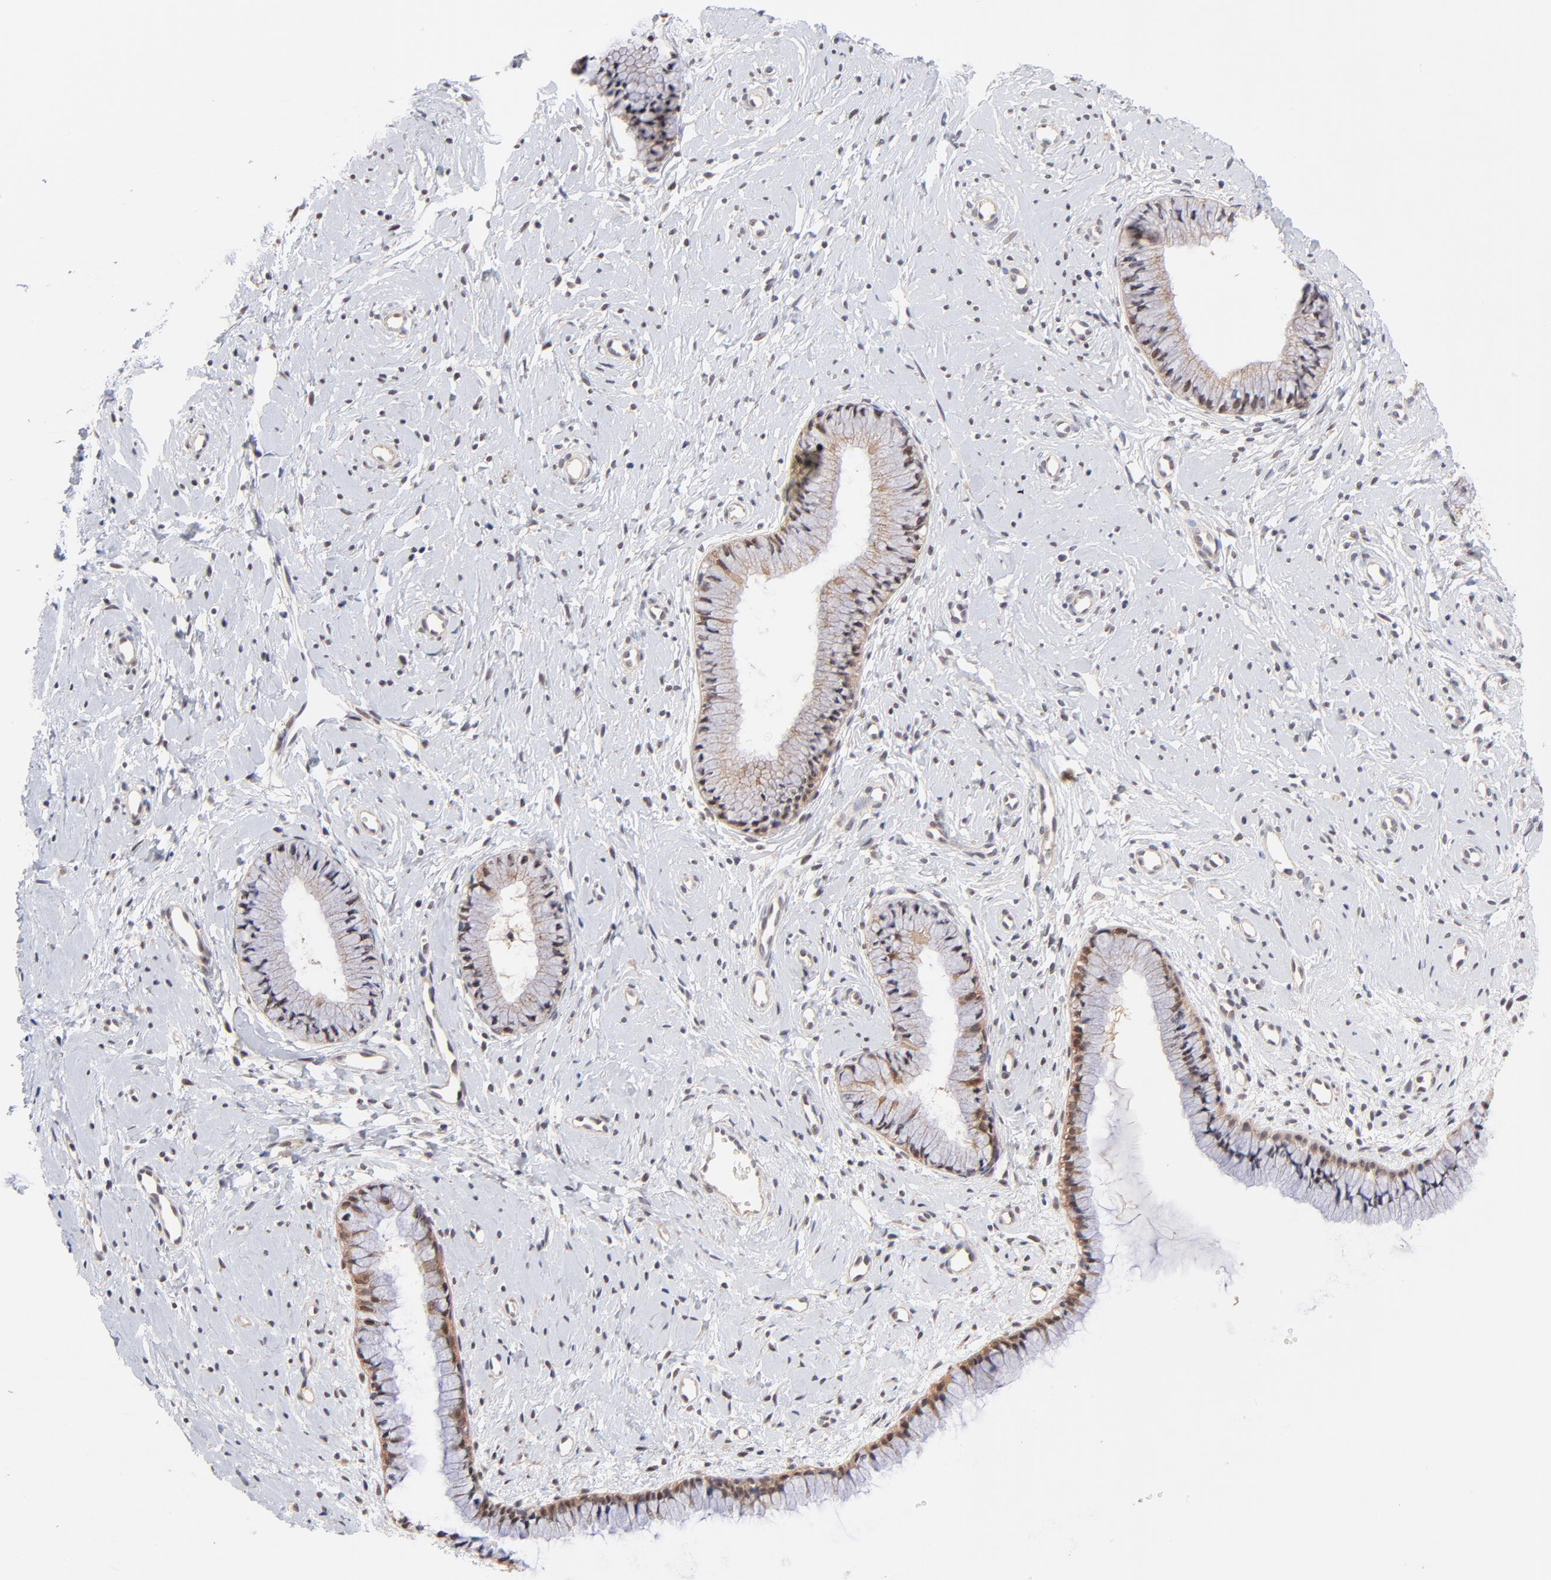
{"staining": {"intensity": "moderate", "quantity": ">75%", "location": "cytoplasmic/membranous,nuclear"}, "tissue": "cervix", "cell_type": "Glandular cells", "image_type": "normal", "snomed": [{"axis": "morphology", "description": "Normal tissue, NOS"}, {"axis": "topography", "description": "Cervix"}], "caption": "IHC image of unremarkable cervix: human cervix stained using IHC reveals medium levels of moderate protein expression localized specifically in the cytoplasmic/membranous,nuclear of glandular cells, appearing as a cytoplasmic/membranous,nuclear brown color.", "gene": "TXNL1", "patient": {"sex": "female", "age": 46}}